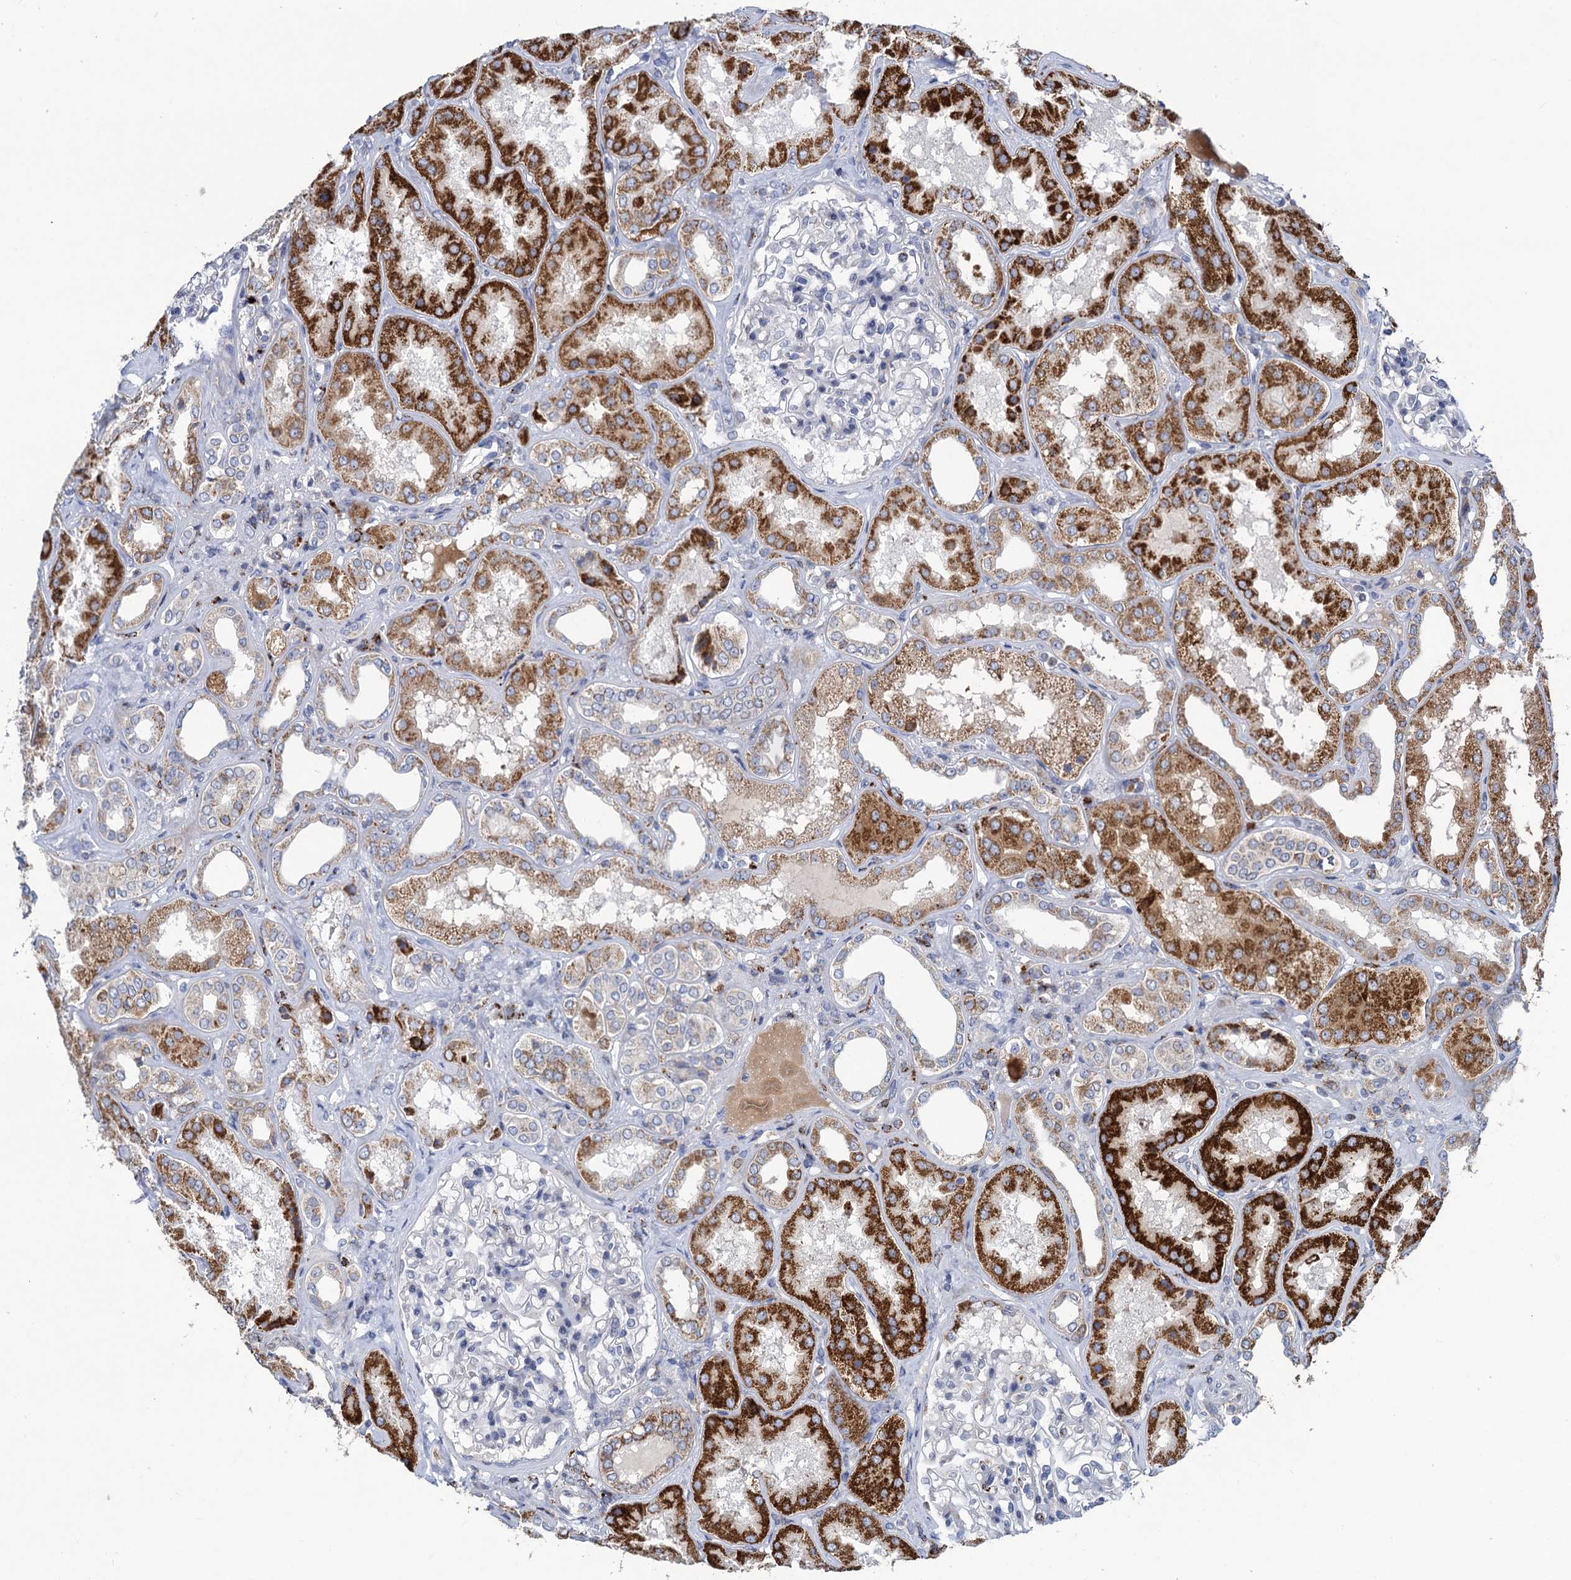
{"staining": {"intensity": "negative", "quantity": "none", "location": "none"}, "tissue": "kidney", "cell_type": "Cells in glomeruli", "image_type": "normal", "snomed": [{"axis": "morphology", "description": "Normal tissue, NOS"}, {"axis": "topography", "description": "Kidney"}], "caption": "A high-resolution photomicrograph shows IHC staining of benign kidney, which shows no significant staining in cells in glomeruli.", "gene": "ANKS3", "patient": {"sex": "female", "age": 56}}